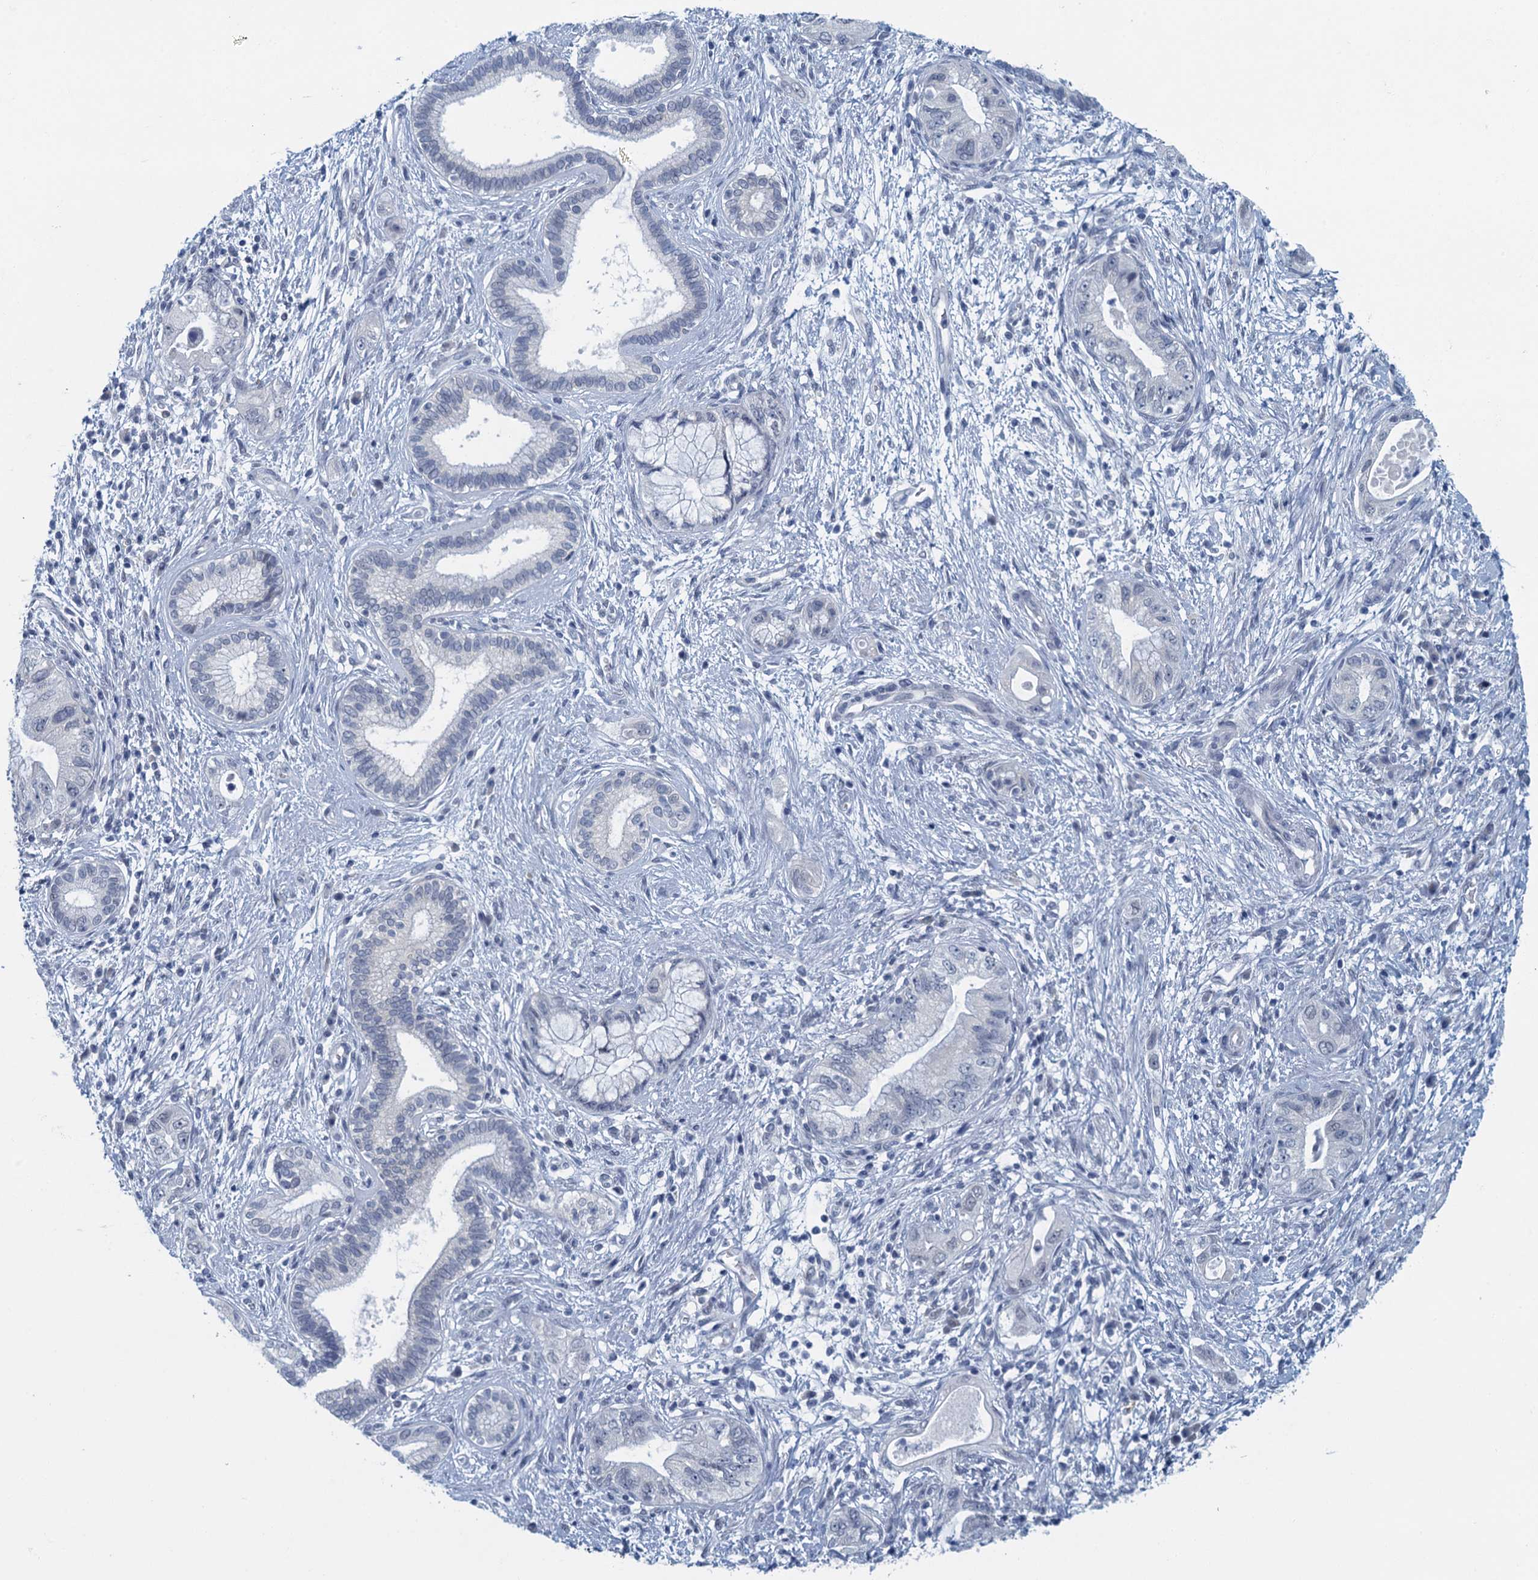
{"staining": {"intensity": "negative", "quantity": "none", "location": "none"}, "tissue": "pancreatic cancer", "cell_type": "Tumor cells", "image_type": "cancer", "snomed": [{"axis": "morphology", "description": "Adenocarcinoma, NOS"}, {"axis": "topography", "description": "Pancreas"}], "caption": "Tumor cells show no significant positivity in pancreatic cancer (adenocarcinoma).", "gene": "ENSG00000131152", "patient": {"sex": "female", "age": 73}}